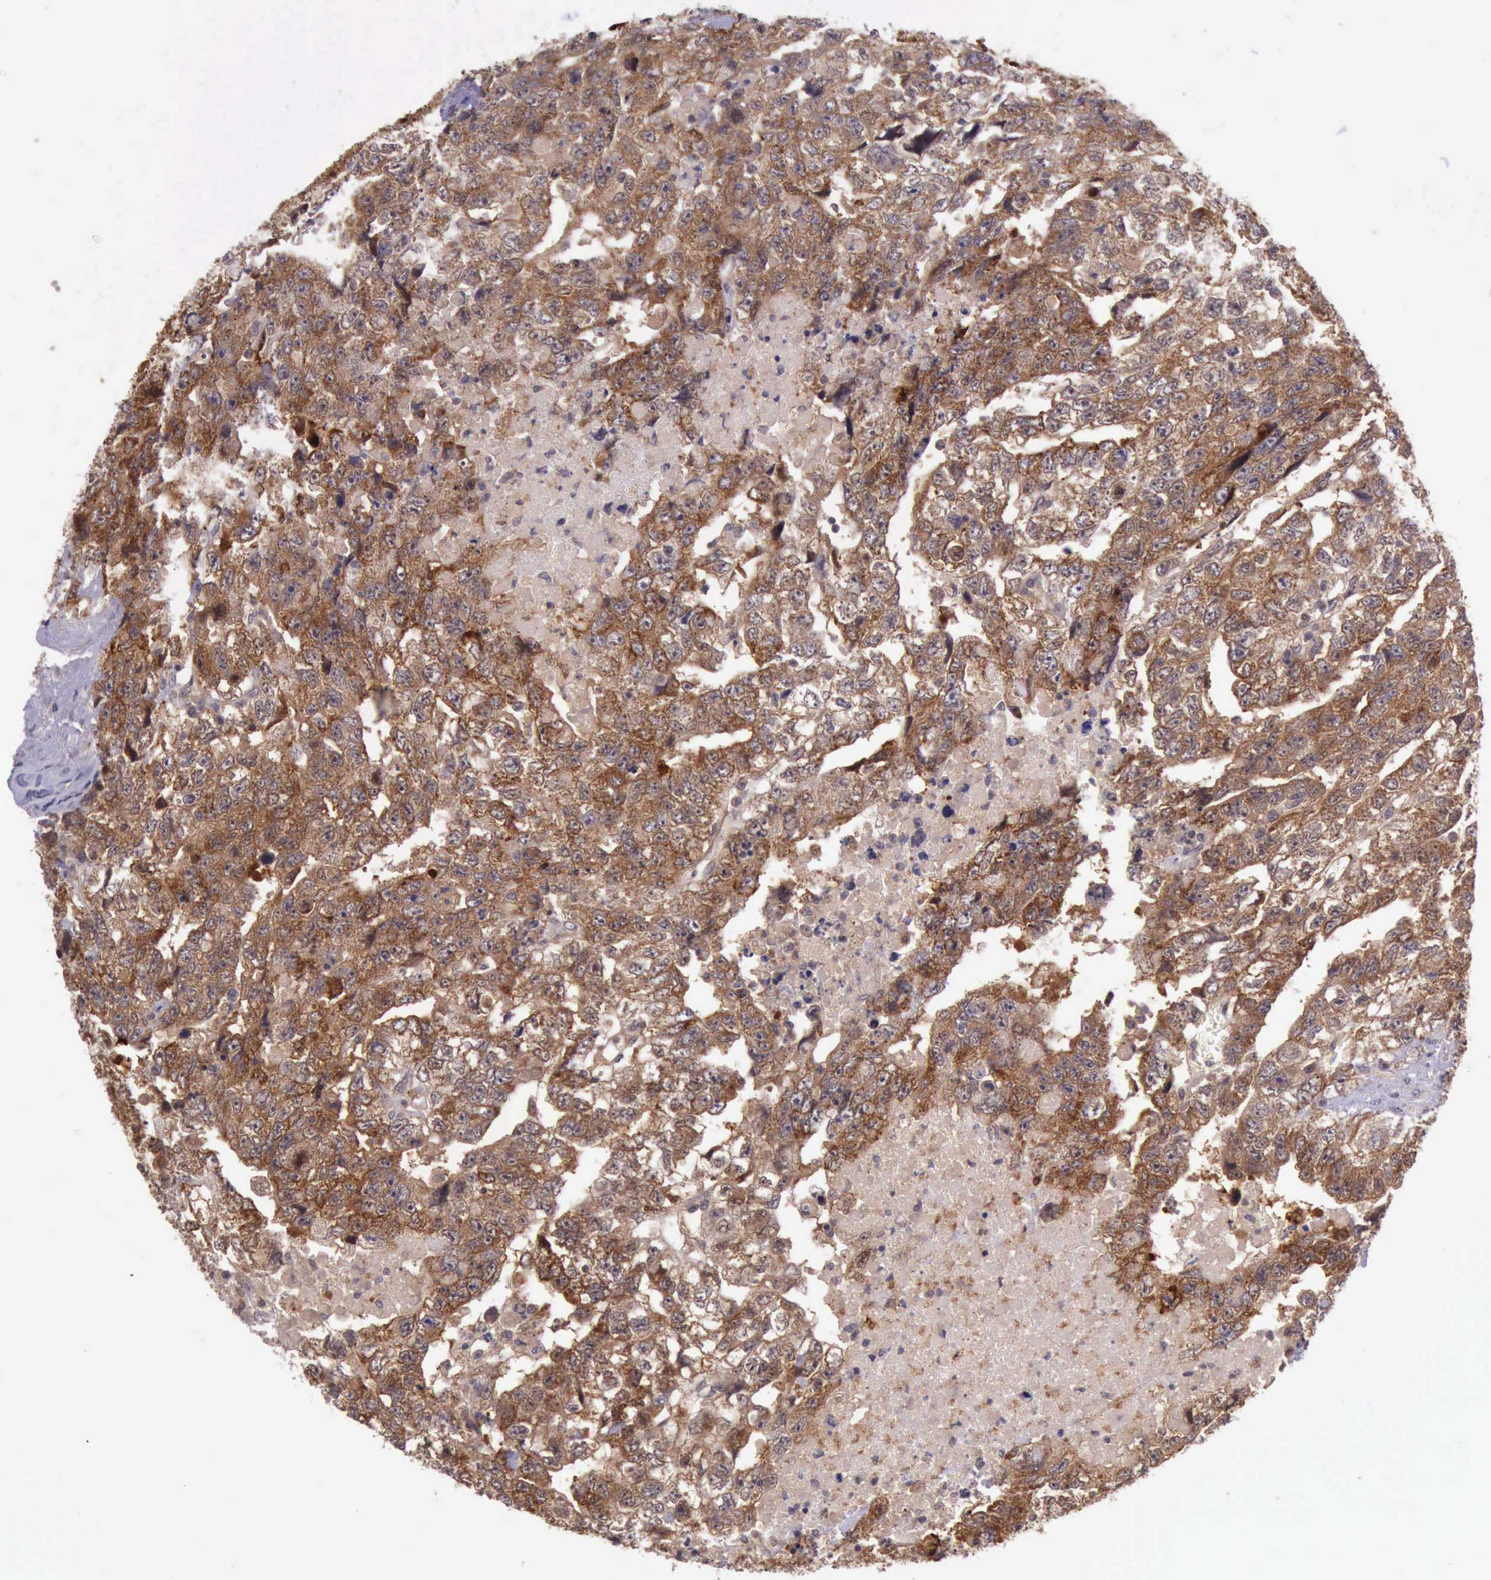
{"staining": {"intensity": "moderate", "quantity": ">75%", "location": "cytoplasmic/membranous"}, "tissue": "testis cancer", "cell_type": "Tumor cells", "image_type": "cancer", "snomed": [{"axis": "morphology", "description": "Carcinoma, Embryonal, NOS"}, {"axis": "topography", "description": "Testis"}], "caption": "Immunohistochemistry (IHC) (DAB) staining of human testis cancer reveals moderate cytoplasmic/membranous protein staining in approximately >75% of tumor cells.", "gene": "PRICKLE3", "patient": {"sex": "male", "age": 36}}